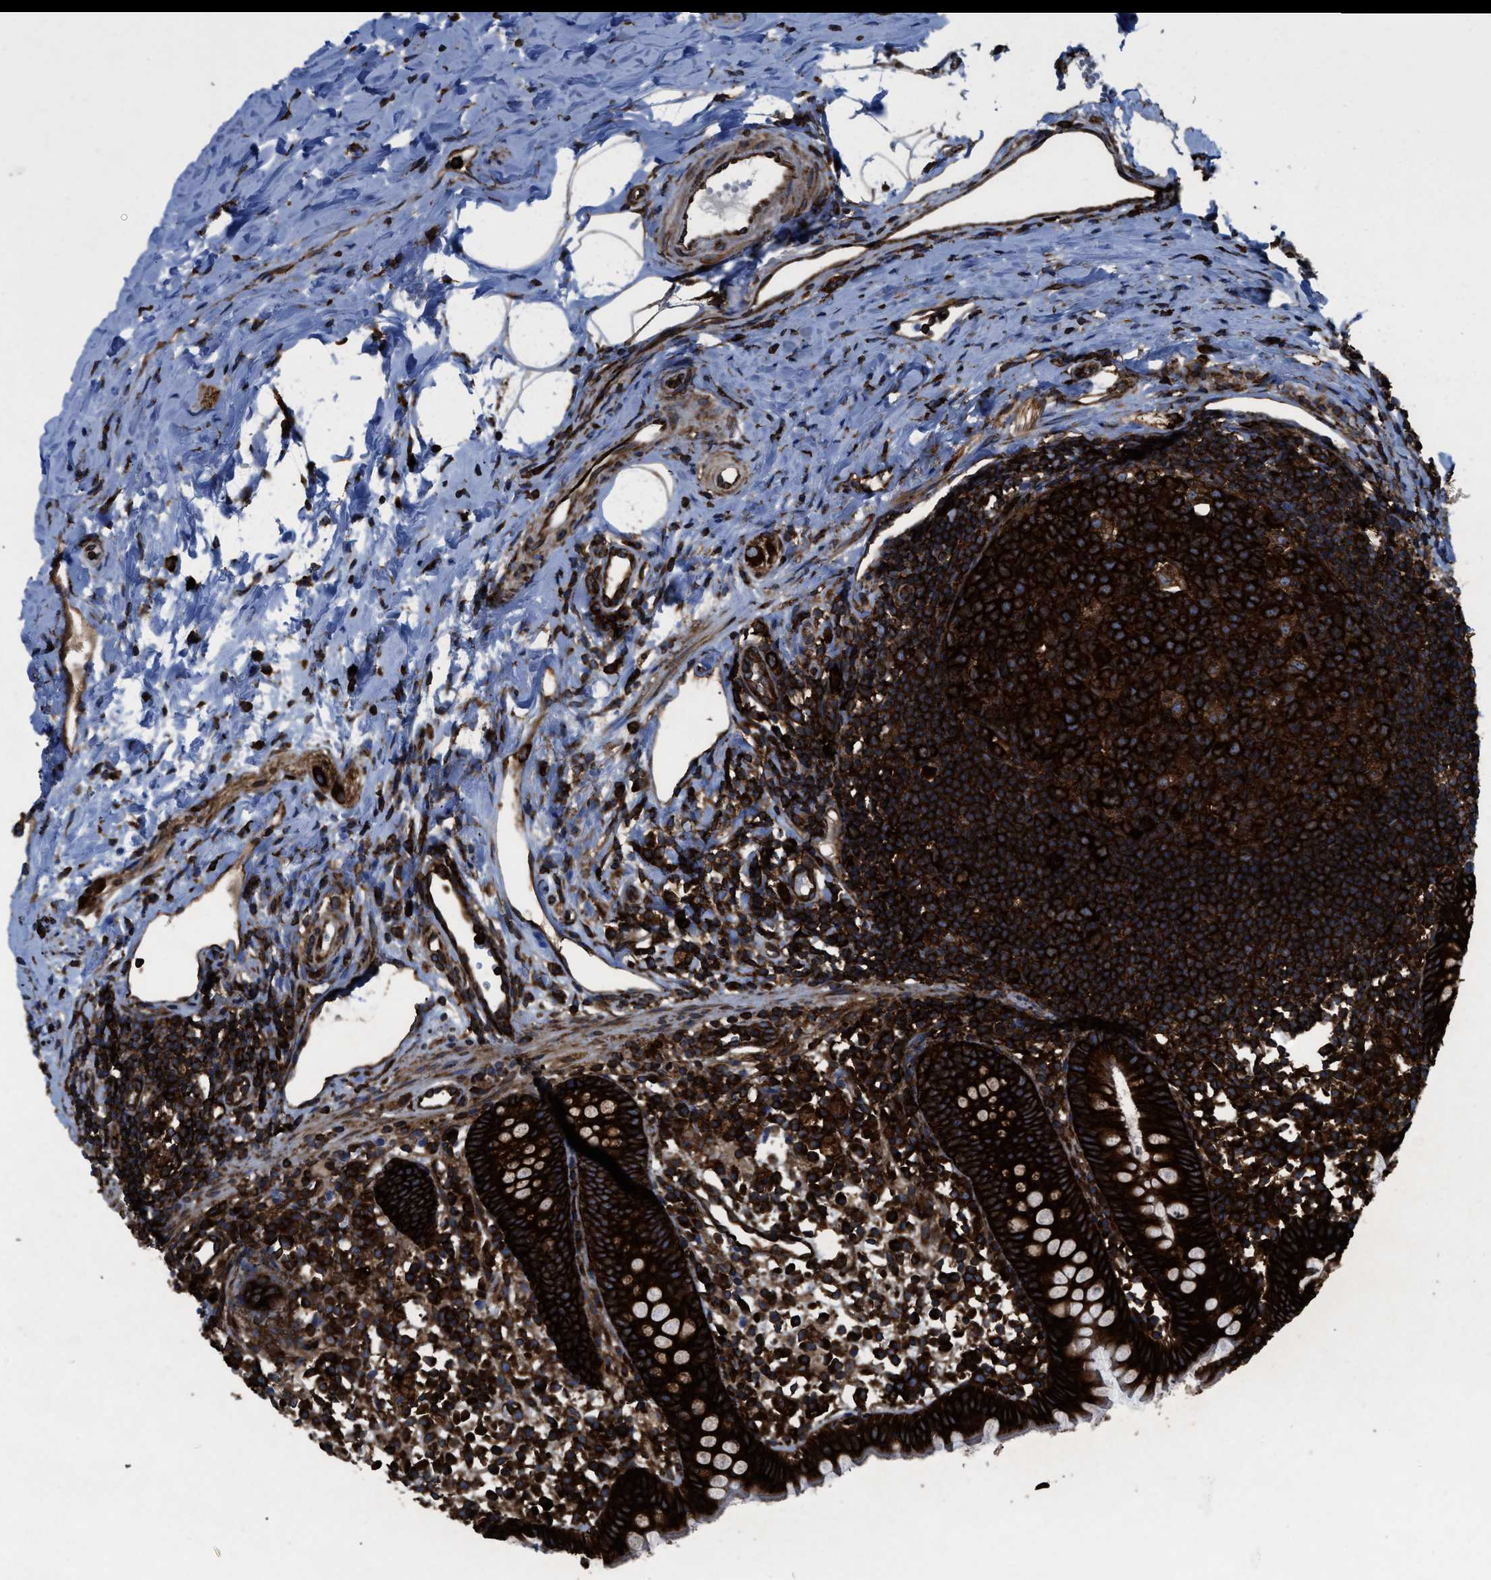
{"staining": {"intensity": "strong", "quantity": ">75%", "location": "cytoplasmic/membranous"}, "tissue": "appendix", "cell_type": "Glandular cells", "image_type": "normal", "snomed": [{"axis": "morphology", "description": "Normal tissue, NOS"}, {"axis": "topography", "description": "Appendix"}], "caption": "DAB immunohistochemical staining of benign human appendix displays strong cytoplasmic/membranous protein expression in approximately >75% of glandular cells. Nuclei are stained in blue.", "gene": "CAPRIN1", "patient": {"sex": "female", "age": 20}}